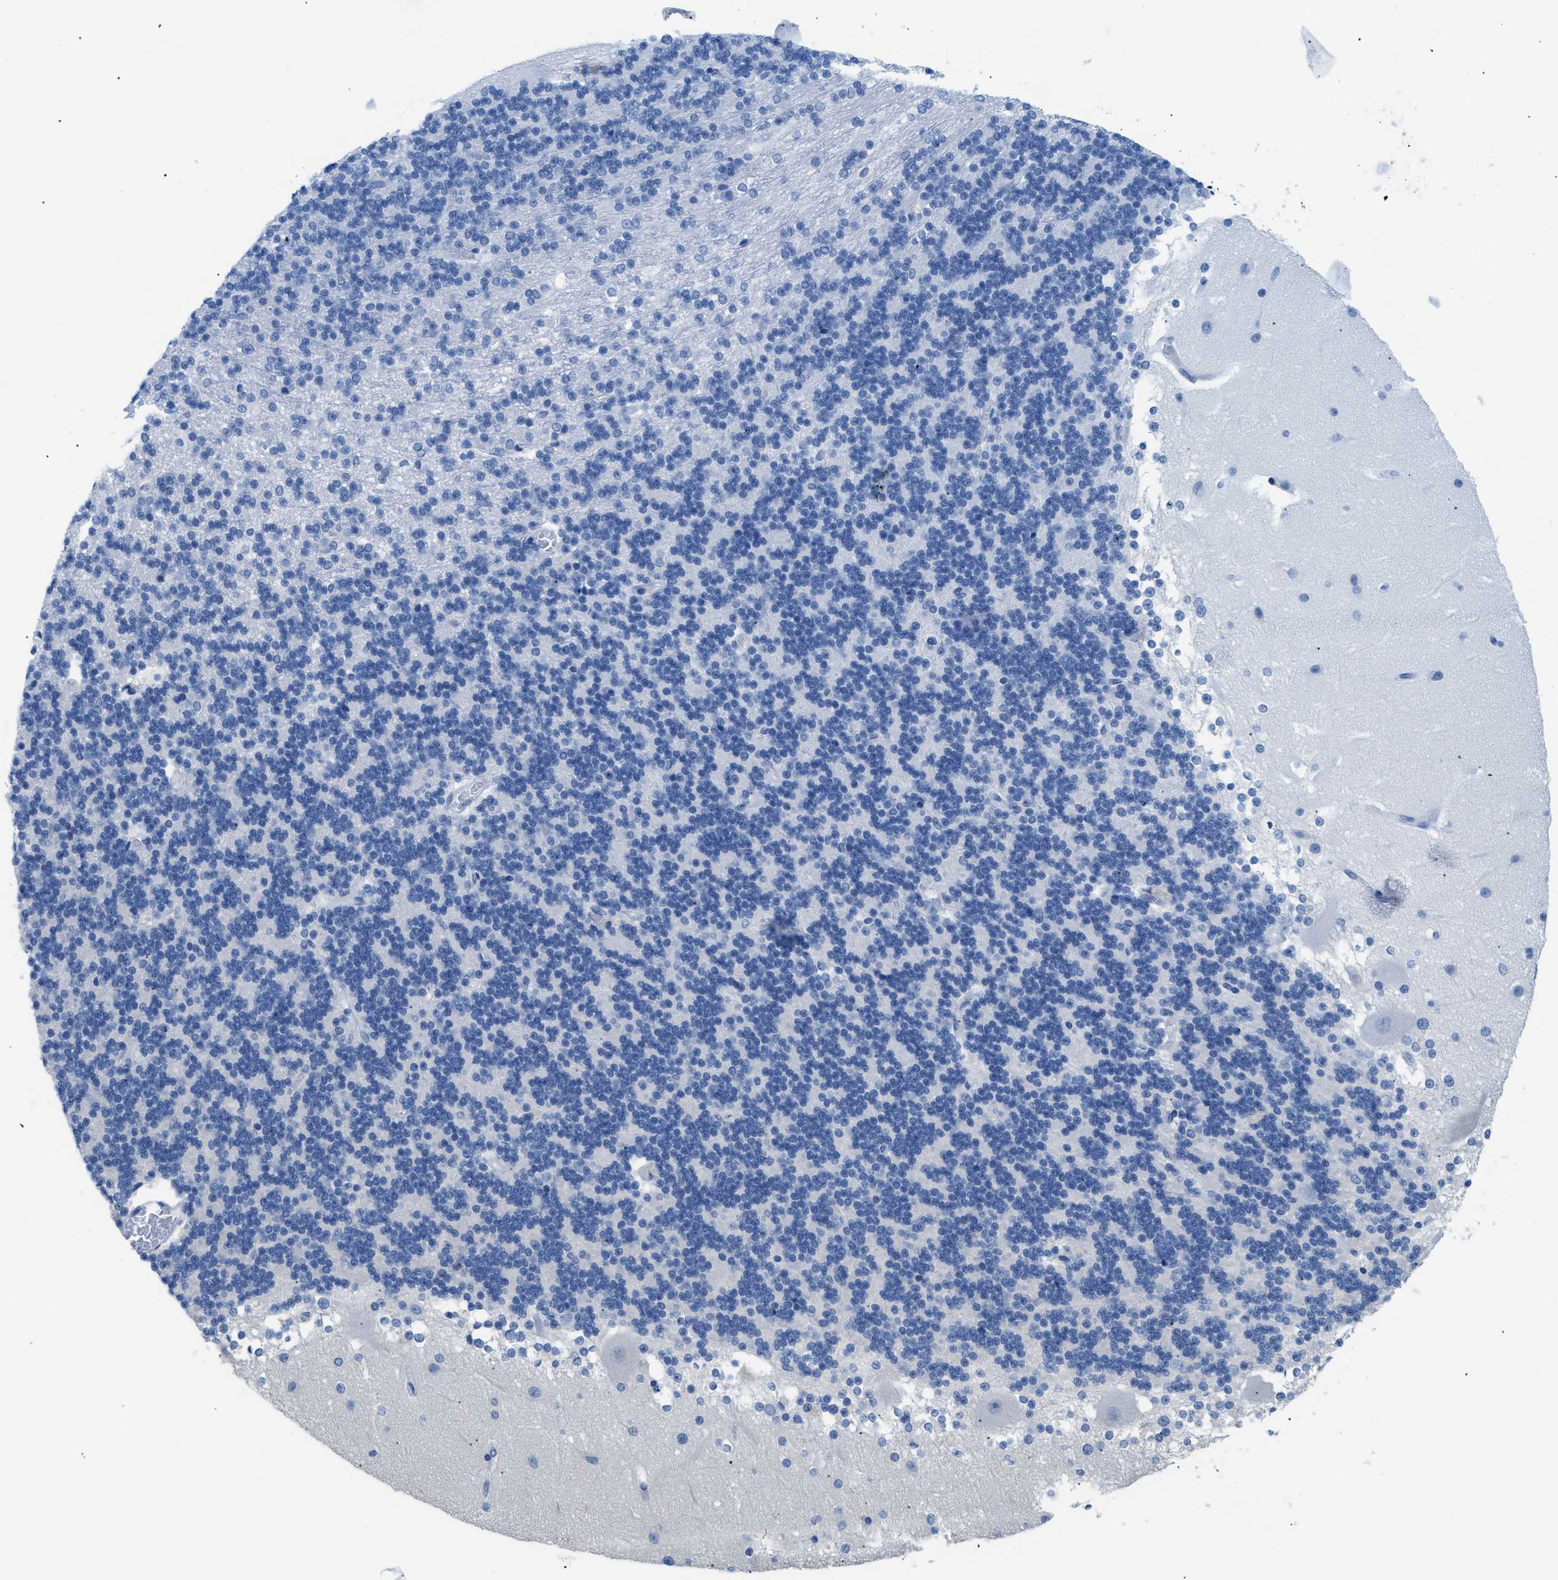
{"staining": {"intensity": "negative", "quantity": "none", "location": "none"}, "tissue": "cerebellum", "cell_type": "Cells in granular layer", "image_type": "normal", "snomed": [{"axis": "morphology", "description": "Normal tissue, NOS"}, {"axis": "topography", "description": "Cerebellum"}], "caption": "Immunohistochemical staining of unremarkable cerebellum shows no significant staining in cells in granular layer.", "gene": "FDCSP", "patient": {"sex": "female", "age": 19}}